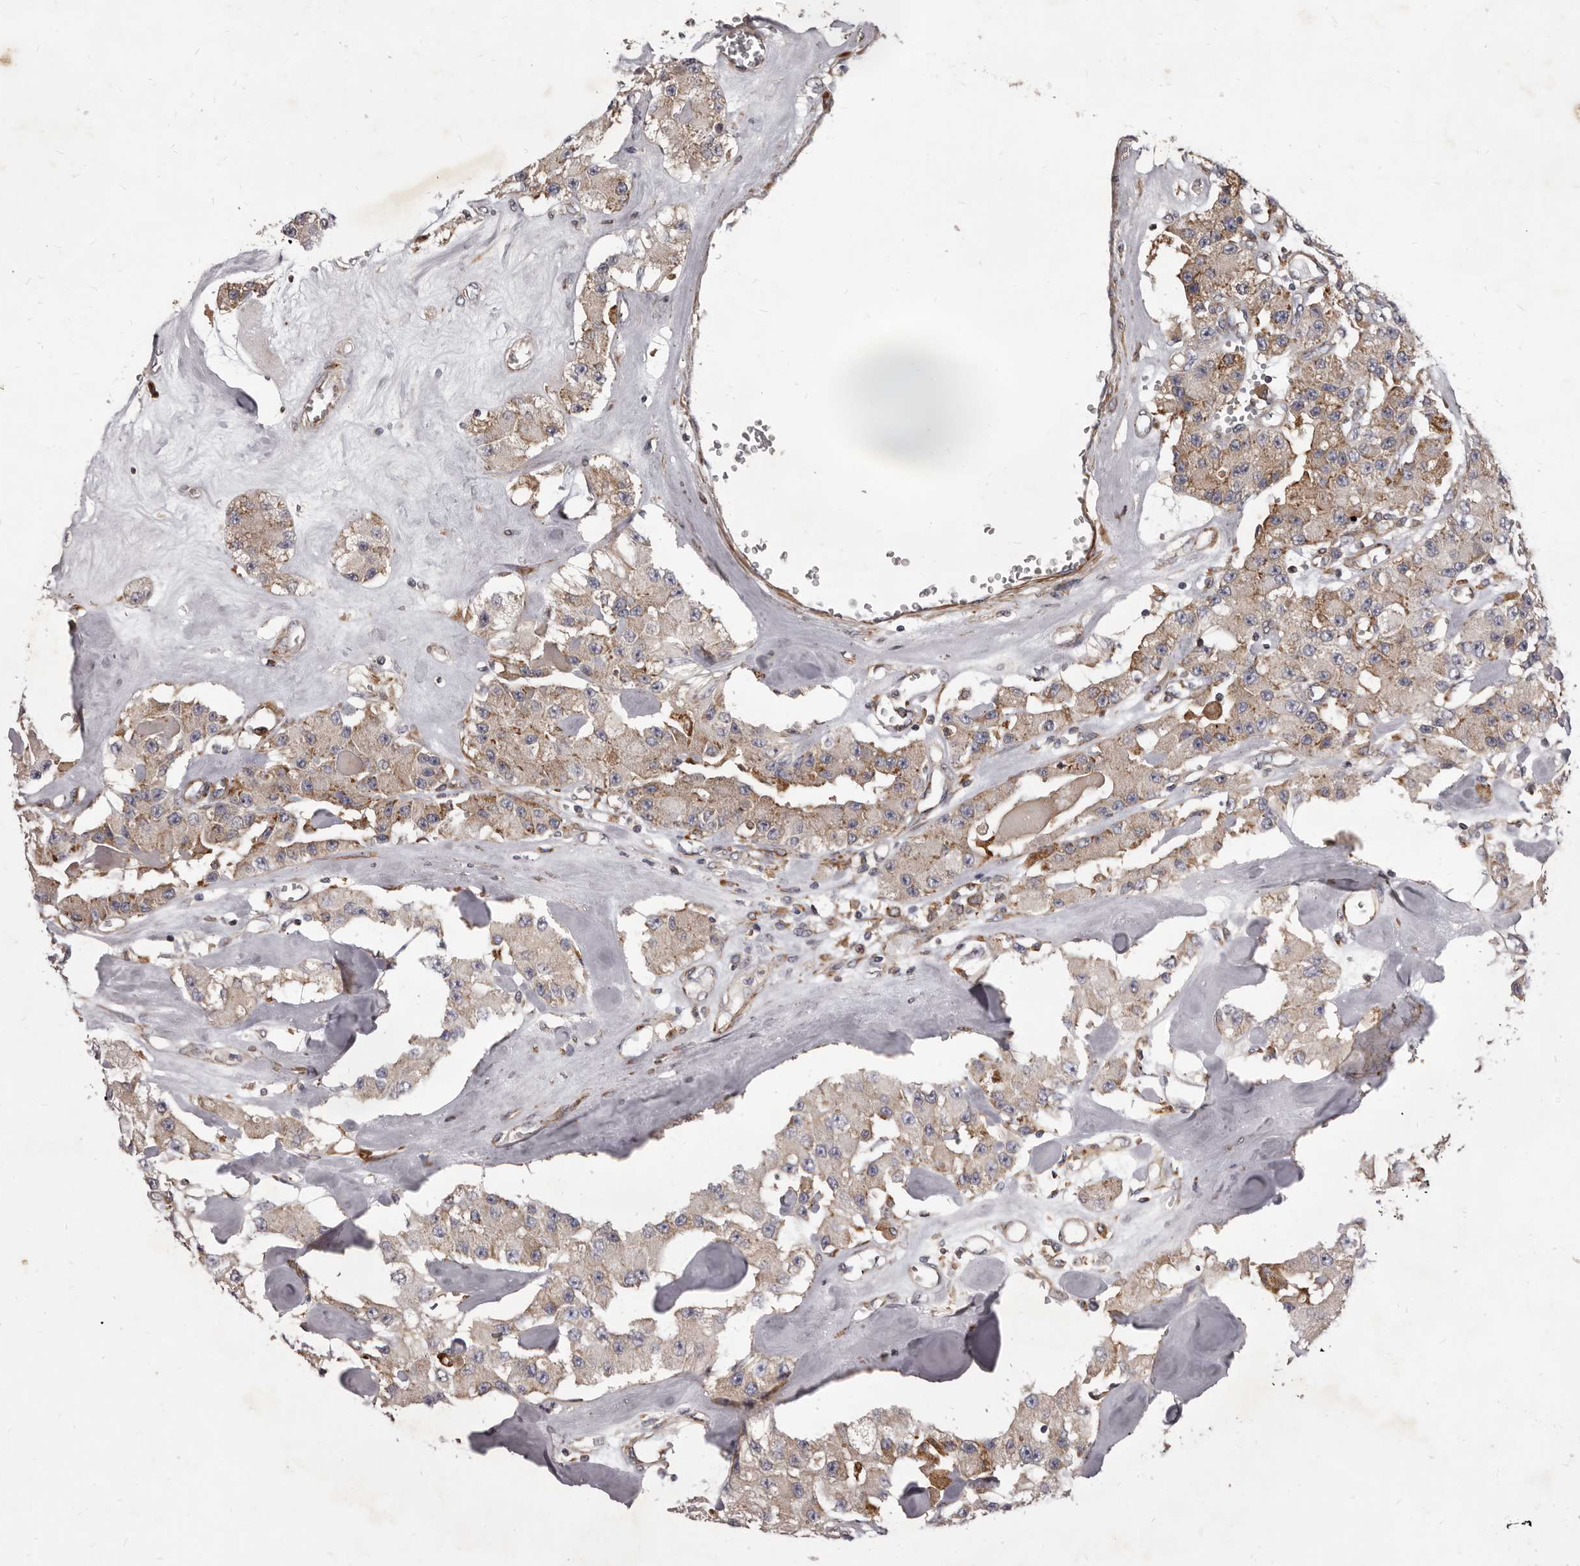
{"staining": {"intensity": "weak", "quantity": ">75%", "location": "cytoplasmic/membranous"}, "tissue": "carcinoid", "cell_type": "Tumor cells", "image_type": "cancer", "snomed": [{"axis": "morphology", "description": "Carcinoid, malignant, NOS"}, {"axis": "topography", "description": "Pancreas"}], "caption": "Carcinoid tissue exhibits weak cytoplasmic/membranous positivity in approximately >75% of tumor cells", "gene": "ALPK1", "patient": {"sex": "male", "age": 41}}